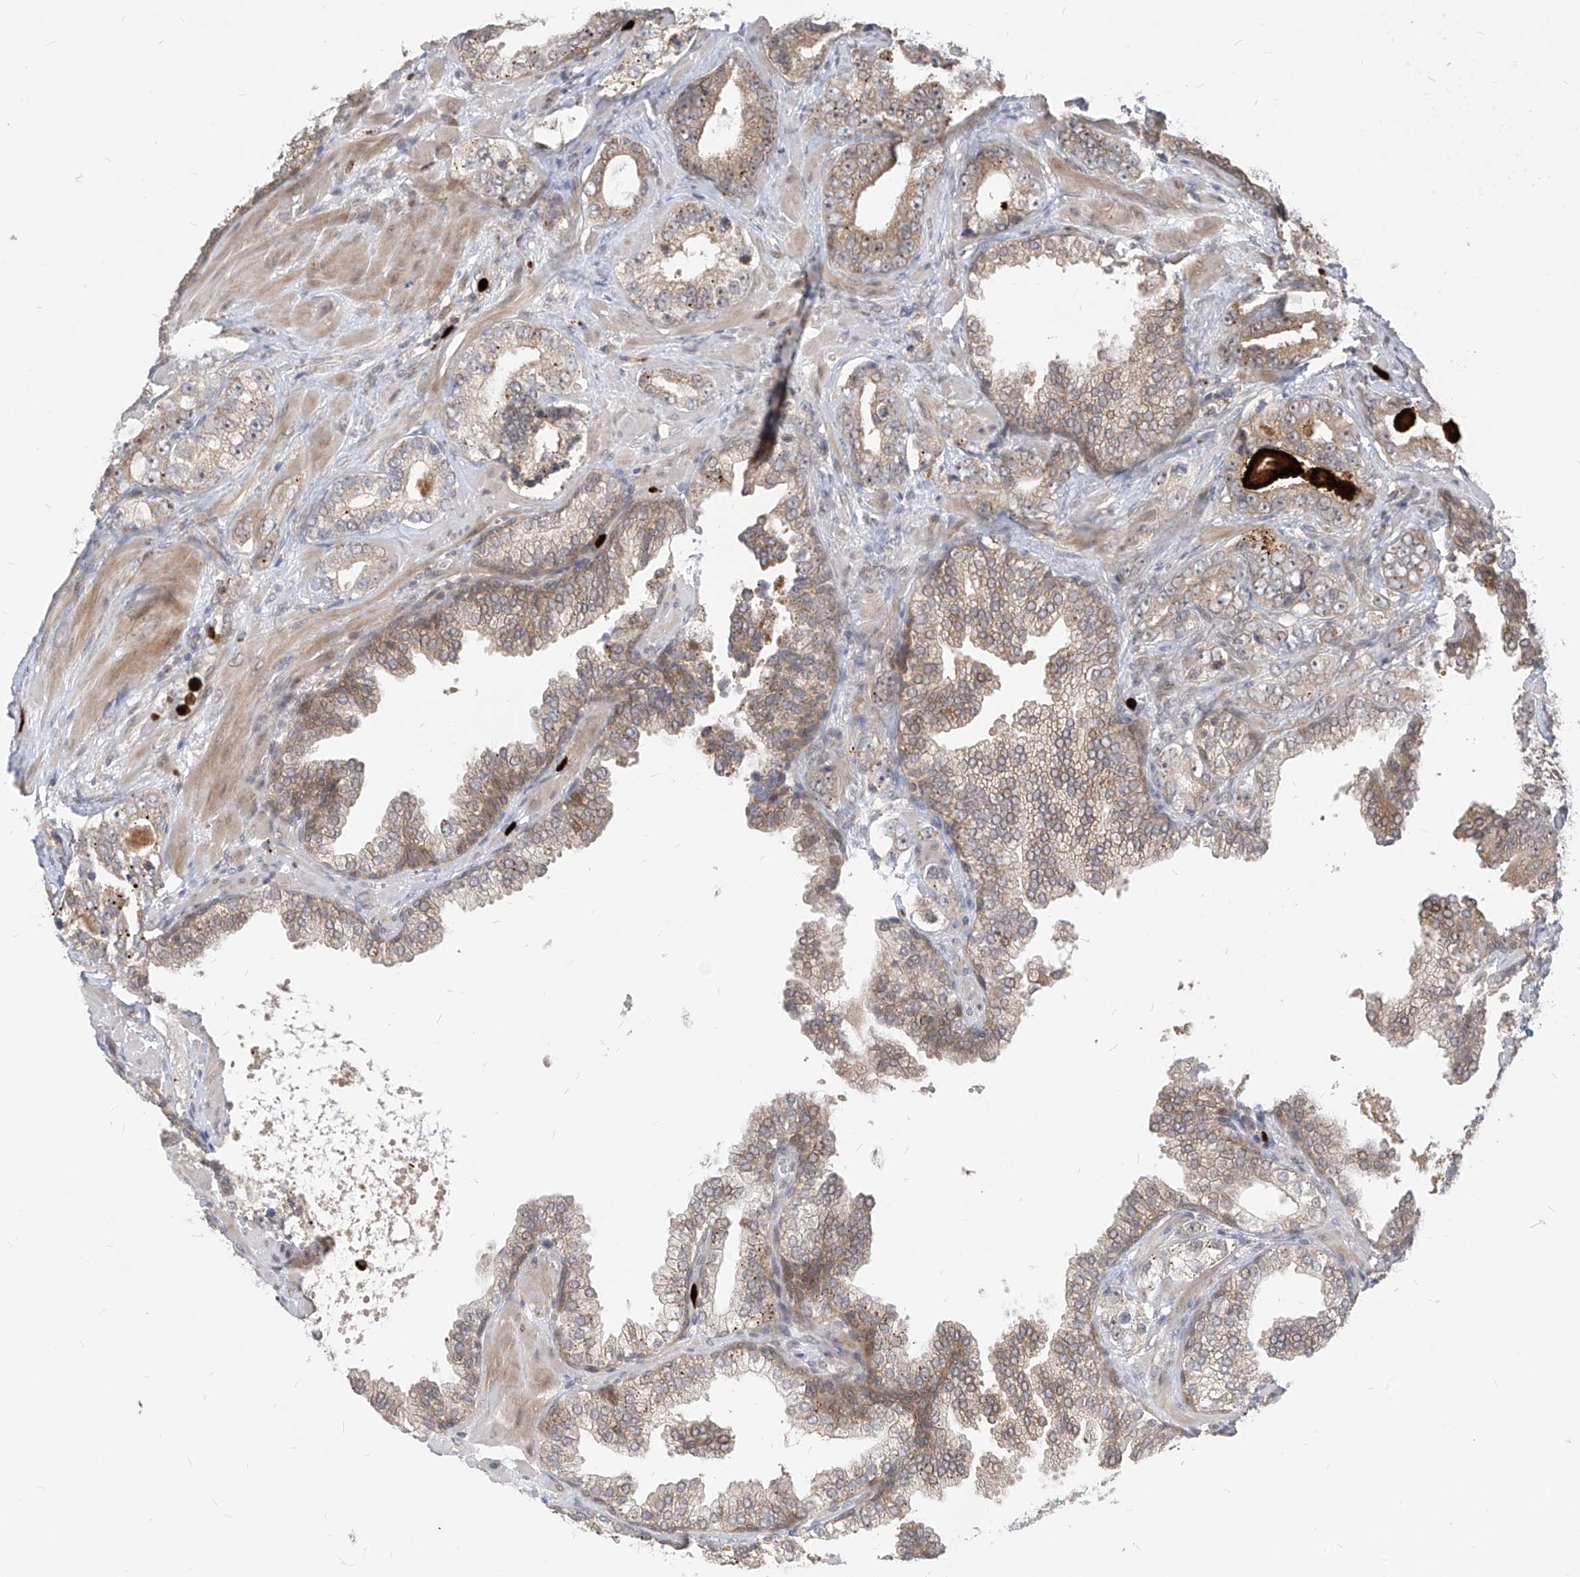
{"staining": {"intensity": "moderate", "quantity": "25%-75%", "location": "cytoplasmic/membranous,nuclear"}, "tissue": "prostate cancer", "cell_type": "Tumor cells", "image_type": "cancer", "snomed": [{"axis": "morphology", "description": "Adenocarcinoma, High grade"}, {"axis": "topography", "description": "Prostate"}], "caption": "Moderate cytoplasmic/membranous and nuclear staining is present in approximately 25%-75% of tumor cells in prostate adenocarcinoma (high-grade).", "gene": "CNKSR1", "patient": {"sex": "male", "age": 62}}